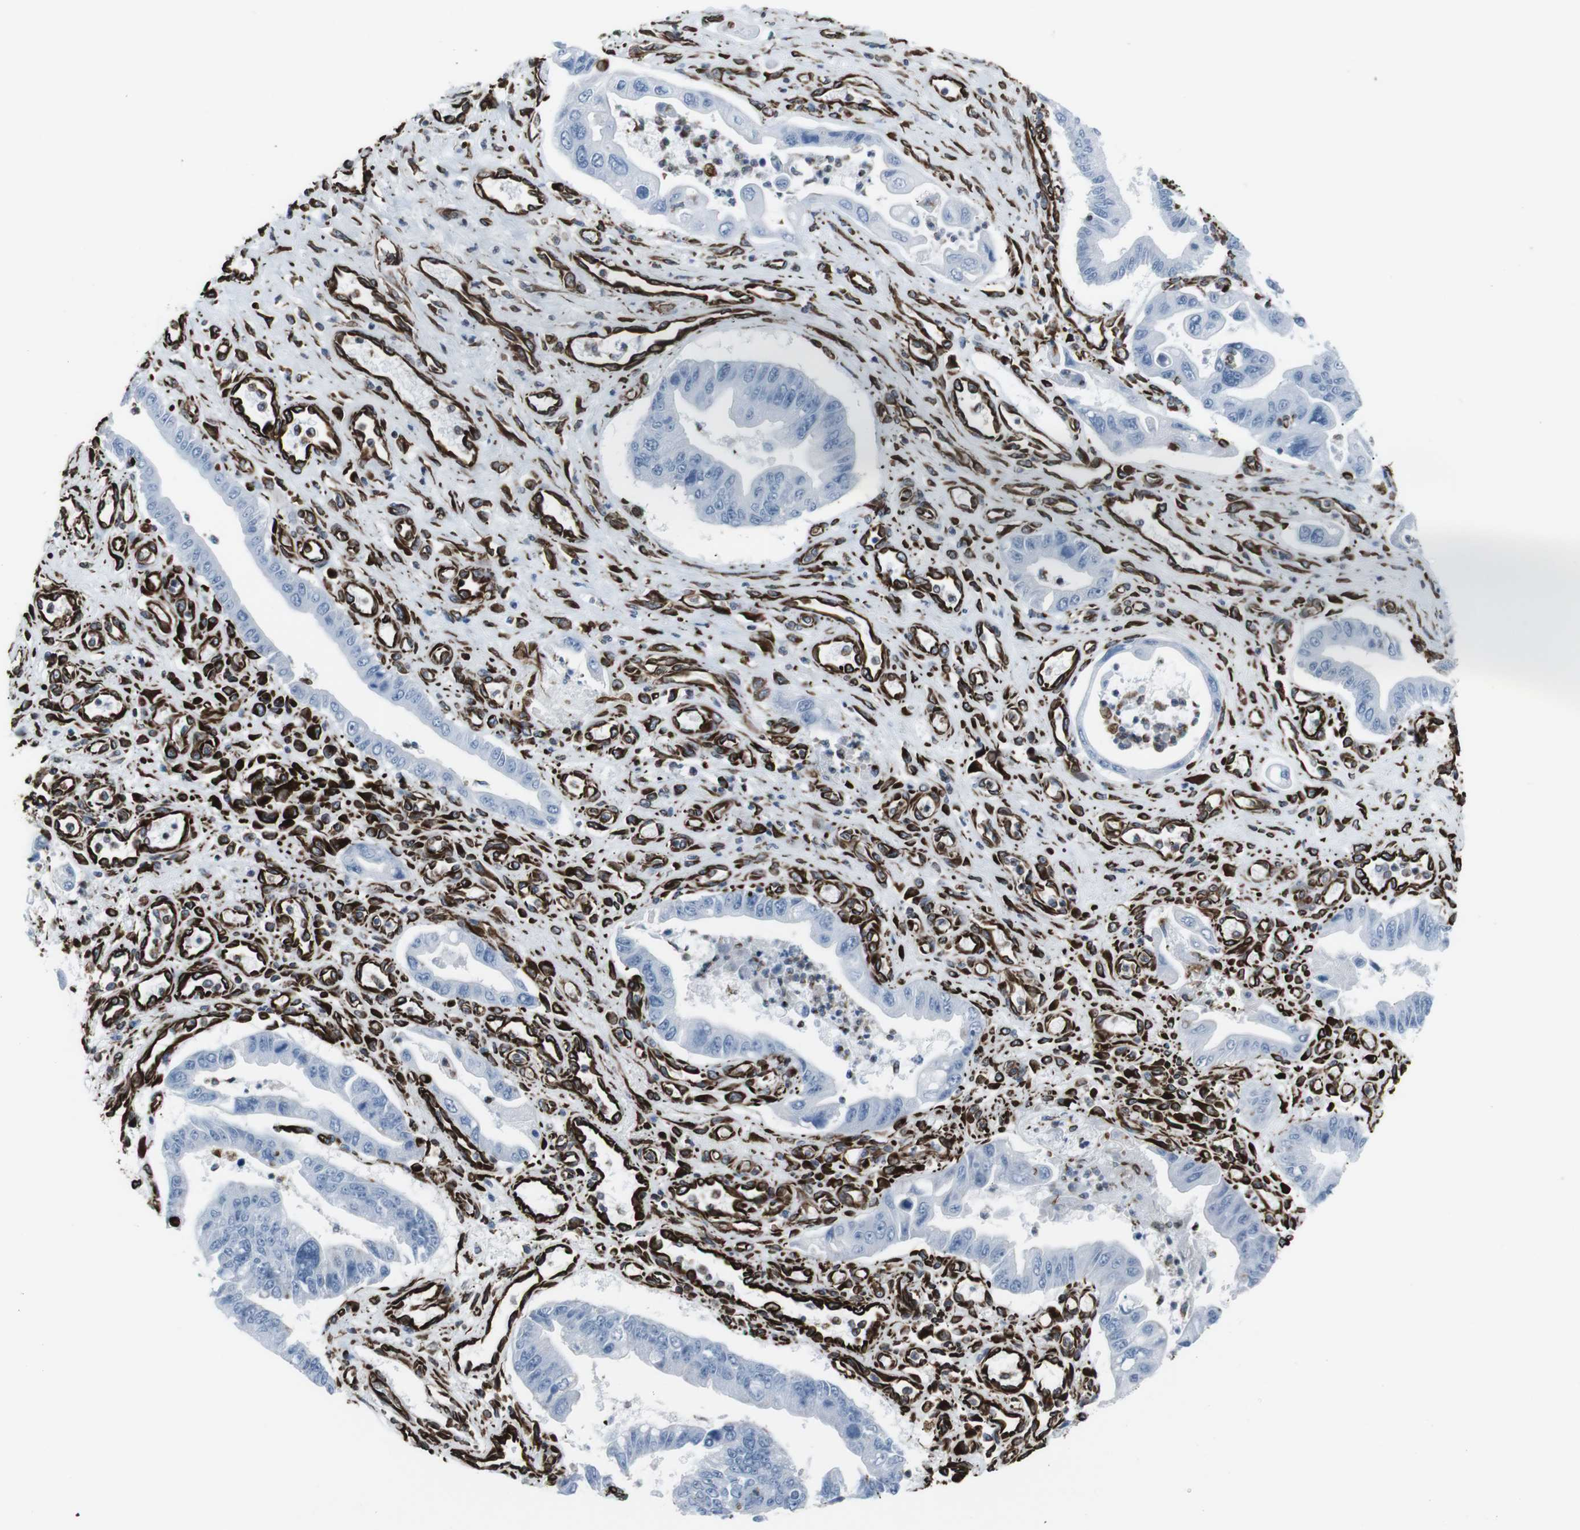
{"staining": {"intensity": "negative", "quantity": "none", "location": "none"}, "tissue": "pancreatic cancer", "cell_type": "Tumor cells", "image_type": "cancer", "snomed": [{"axis": "morphology", "description": "Adenocarcinoma, NOS"}, {"axis": "topography", "description": "Pancreas"}], "caption": "DAB immunohistochemical staining of pancreatic cancer (adenocarcinoma) demonstrates no significant positivity in tumor cells. (Immunohistochemistry (ihc), brightfield microscopy, high magnification).", "gene": "ZDHHC6", "patient": {"sex": "male", "age": 56}}